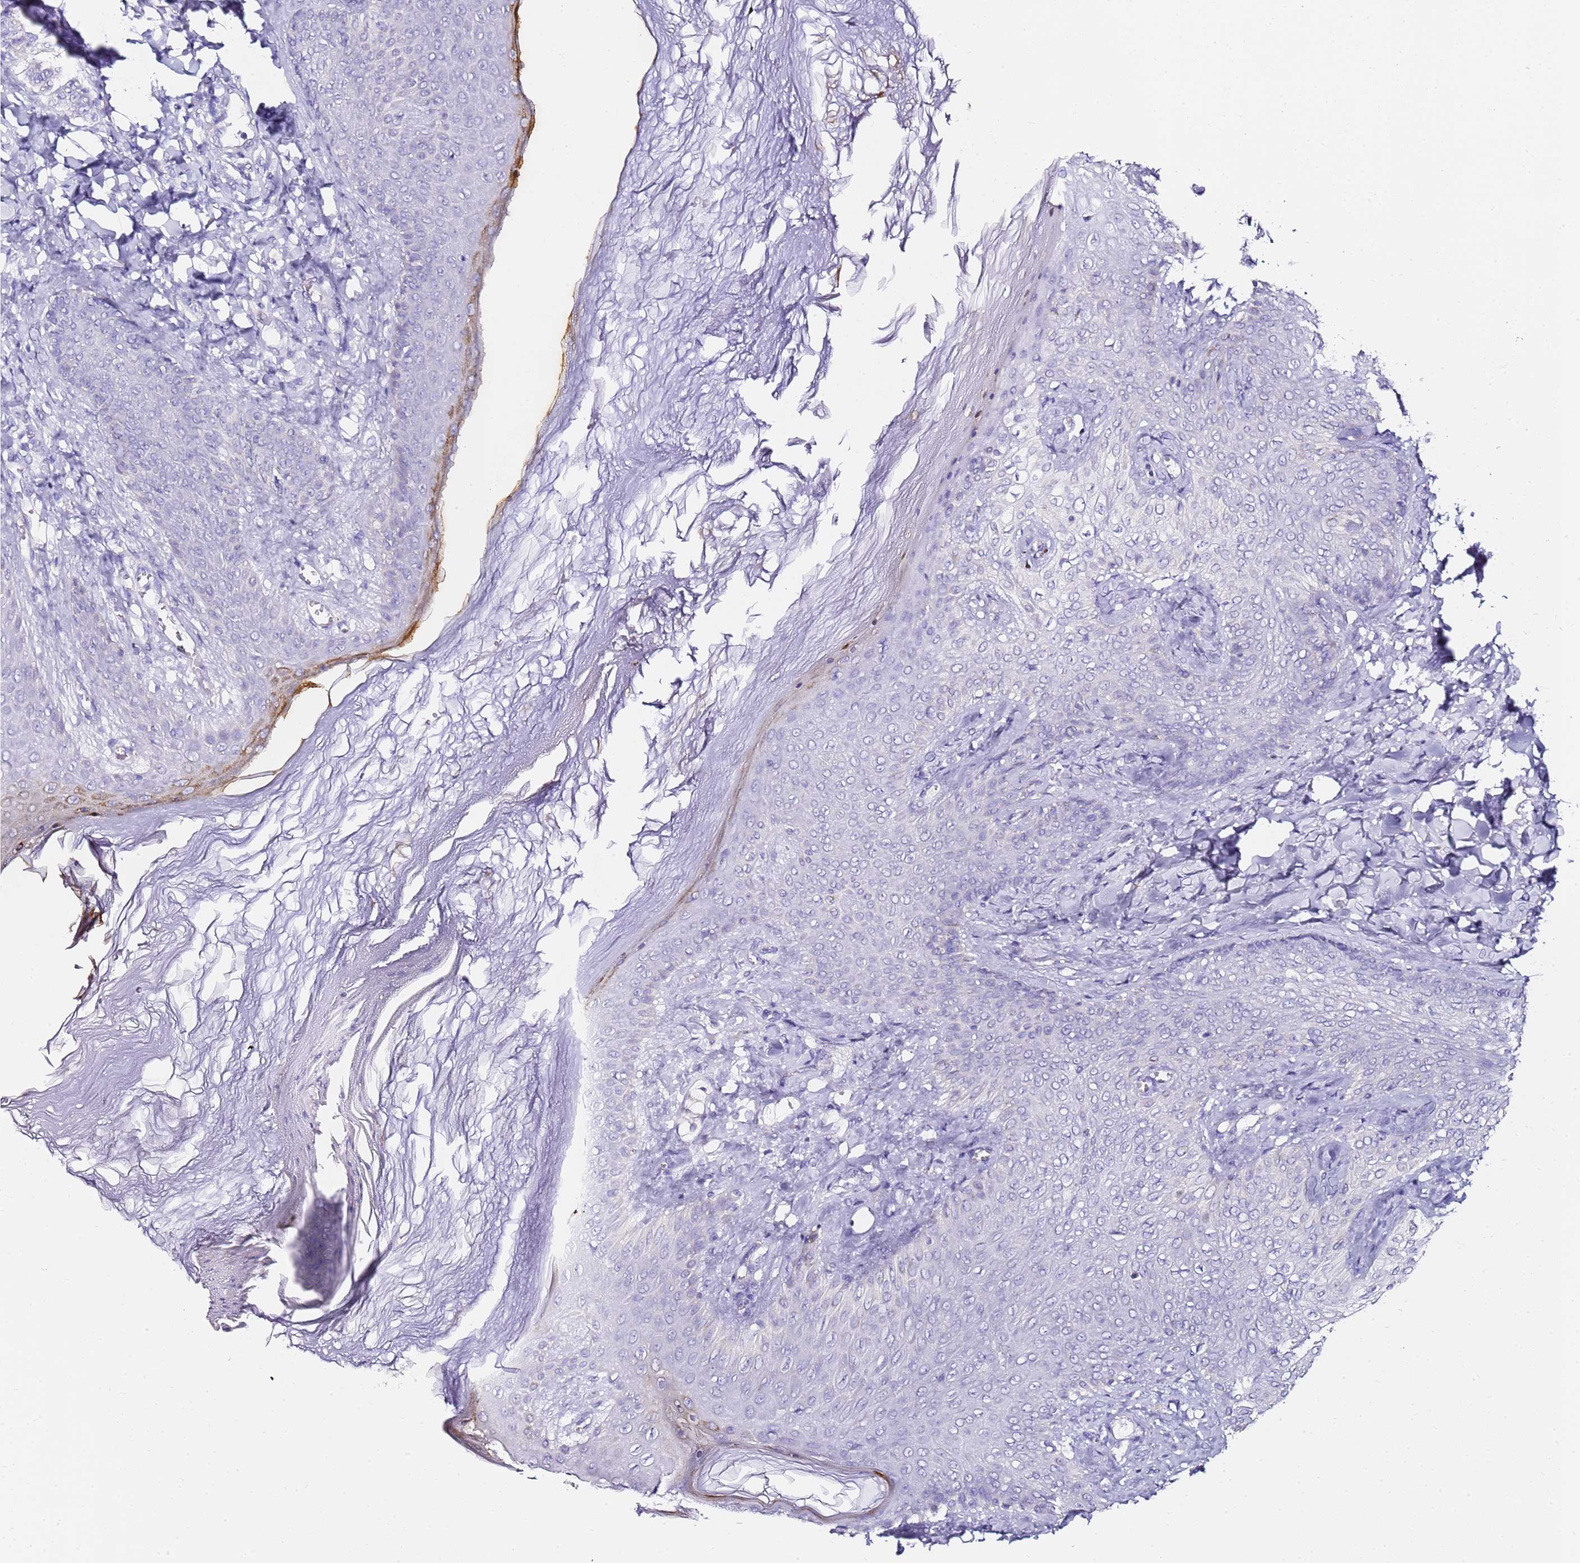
{"staining": {"intensity": "negative", "quantity": "none", "location": "none"}, "tissue": "breast cancer", "cell_type": "Tumor cells", "image_type": "cancer", "snomed": [{"axis": "morphology", "description": "Duct carcinoma"}, {"axis": "topography", "description": "Breast"}], "caption": "DAB (3,3'-diaminobenzidine) immunohistochemical staining of human breast invasive ductal carcinoma demonstrates no significant positivity in tumor cells. Brightfield microscopy of immunohistochemistry (IHC) stained with DAB (brown) and hematoxylin (blue), captured at high magnification.", "gene": "MYBPC3", "patient": {"sex": "female", "age": 40}}